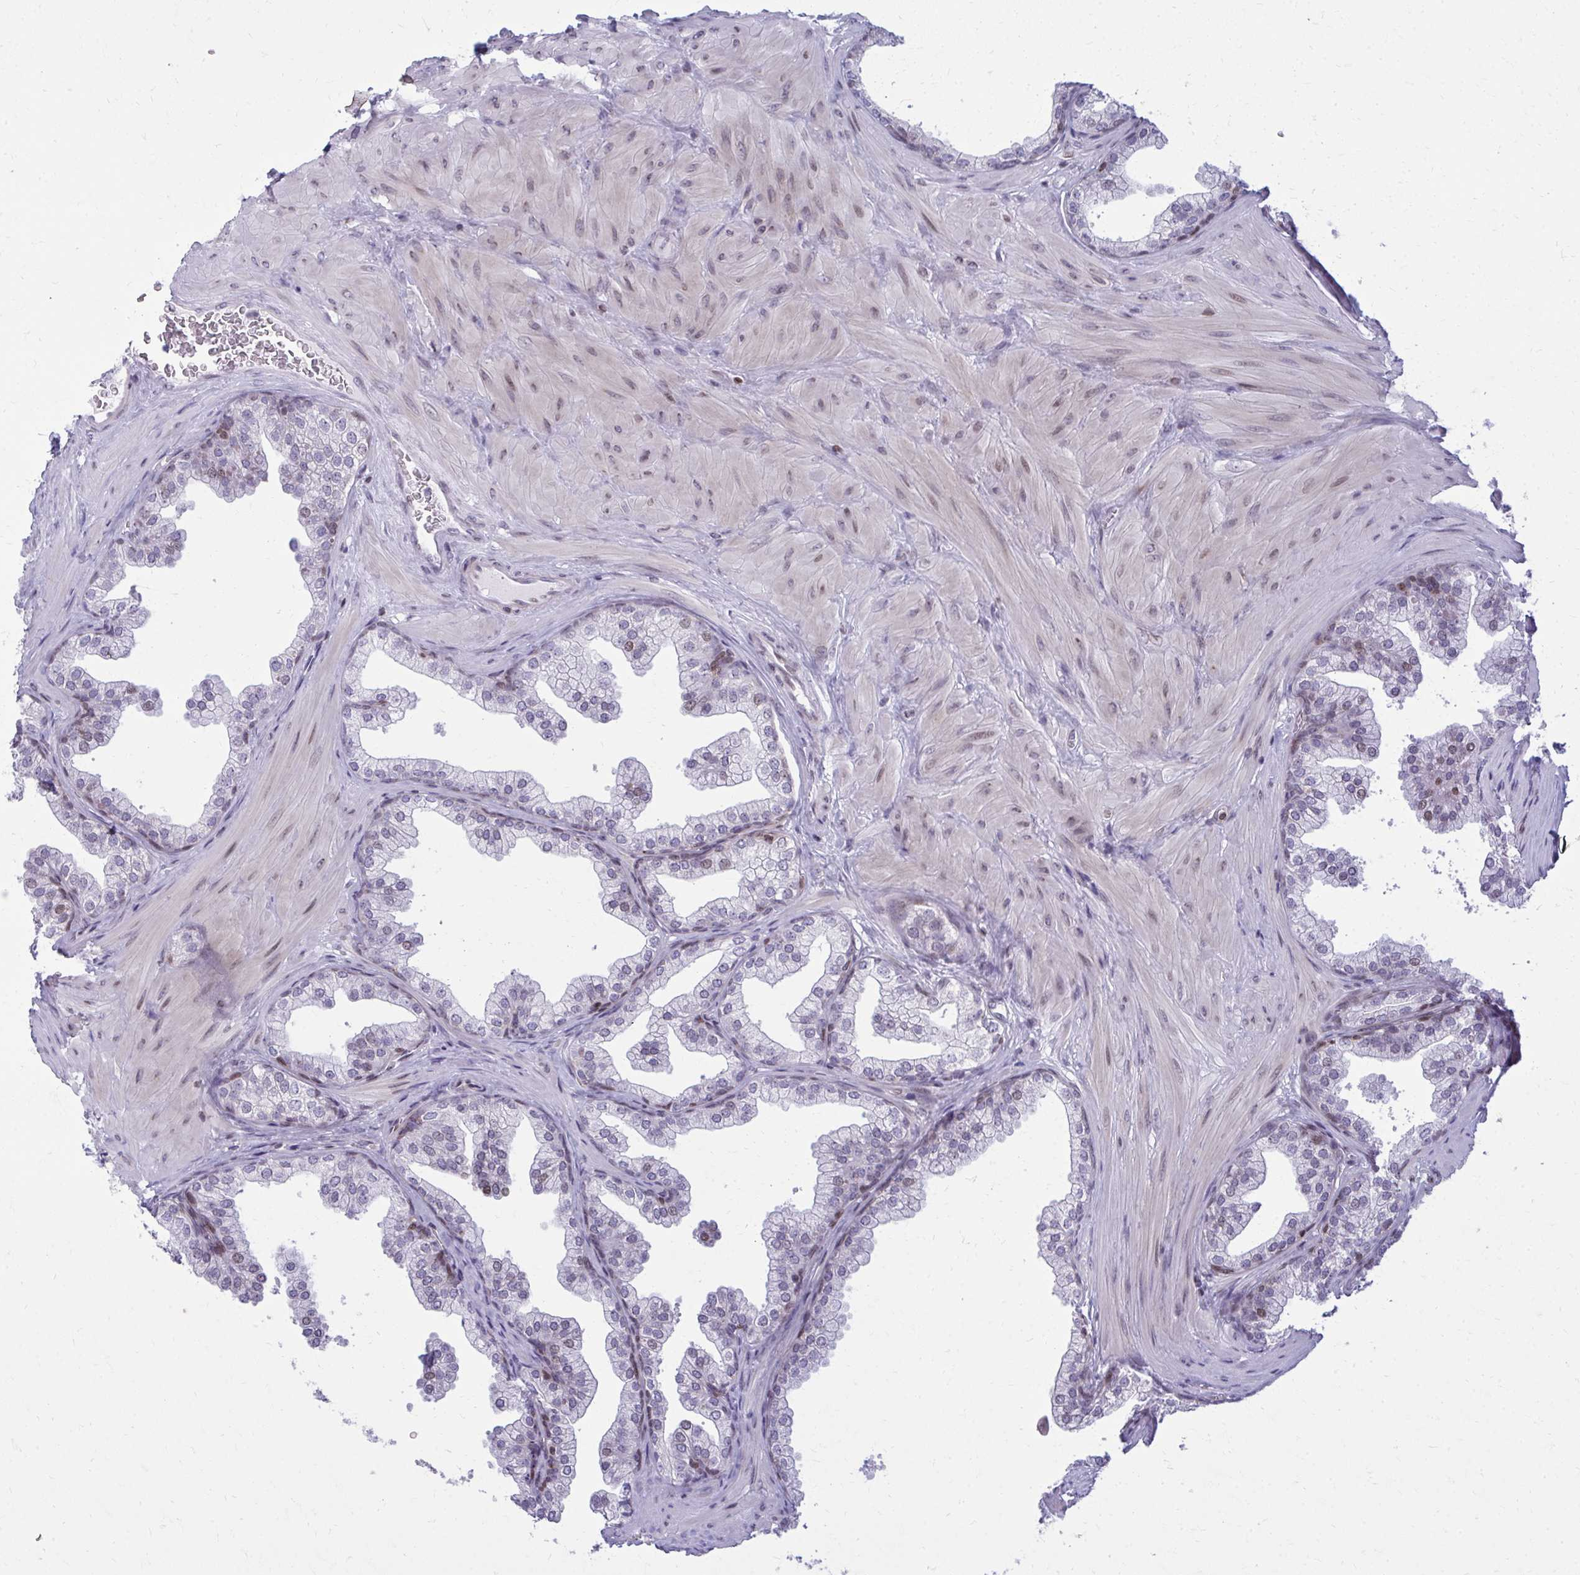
{"staining": {"intensity": "moderate", "quantity": "<25%", "location": "nuclear"}, "tissue": "prostate", "cell_type": "Glandular cells", "image_type": "normal", "snomed": [{"axis": "morphology", "description": "Normal tissue, NOS"}, {"axis": "topography", "description": "Prostate"}], "caption": "A histopathology image of human prostate stained for a protein reveals moderate nuclear brown staining in glandular cells. (DAB IHC with brightfield microscopy, high magnification).", "gene": "AP5M1", "patient": {"sex": "male", "age": 37}}